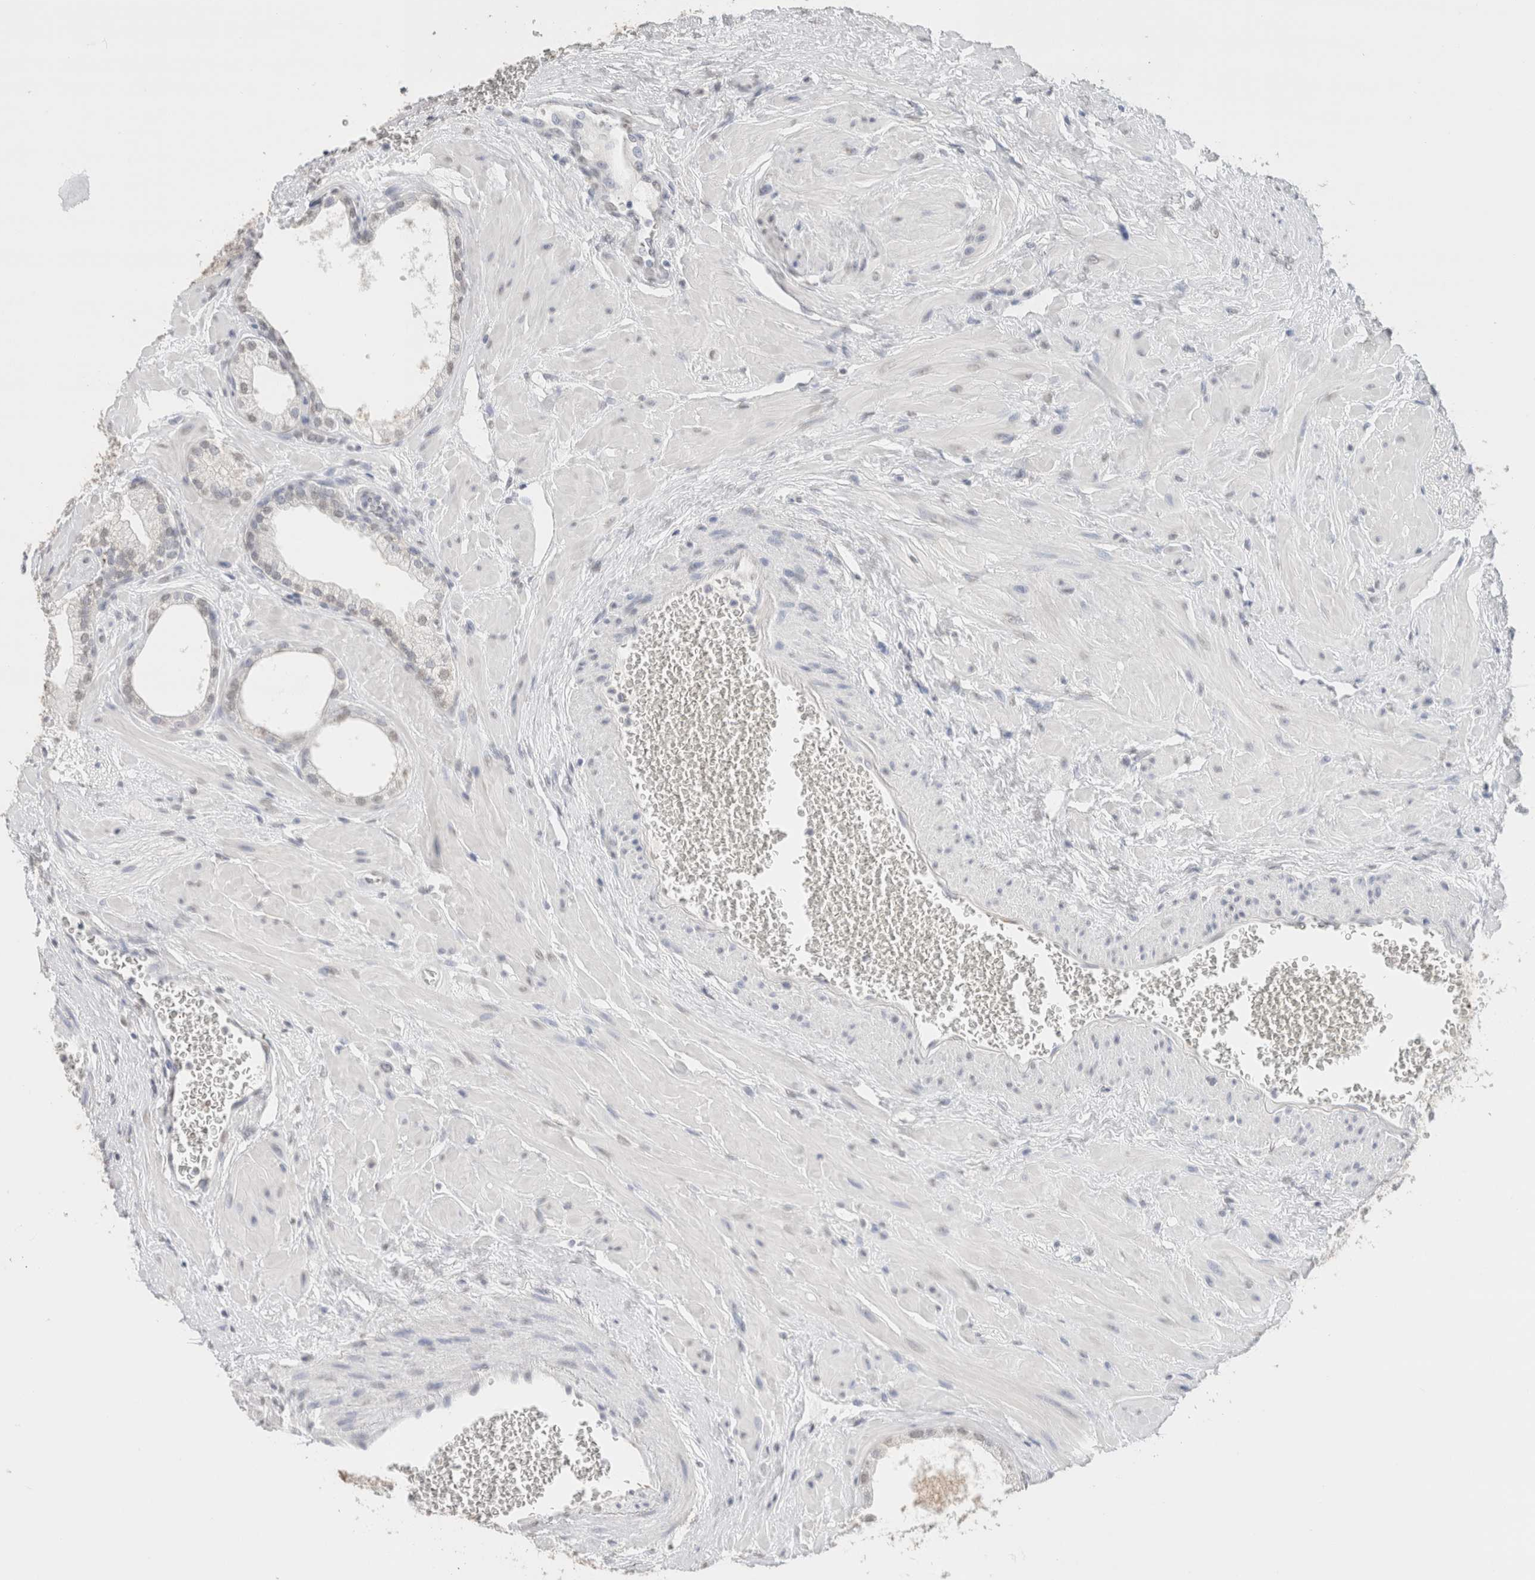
{"staining": {"intensity": "negative", "quantity": "none", "location": "none"}, "tissue": "prostate", "cell_type": "Glandular cells", "image_type": "normal", "snomed": [{"axis": "morphology", "description": "Normal tissue, NOS"}, {"axis": "morphology", "description": "Urothelial carcinoma, Low grade"}, {"axis": "topography", "description": "Urinary bladder"}, {"axis": "topography", "description": "Prostate"}], "caption": "Immunohistochemistry (IHC) of normal prostate displays no staining in glandular cells.", "gene": "CD80", "patient": {"sex": "male", "age": 60}}